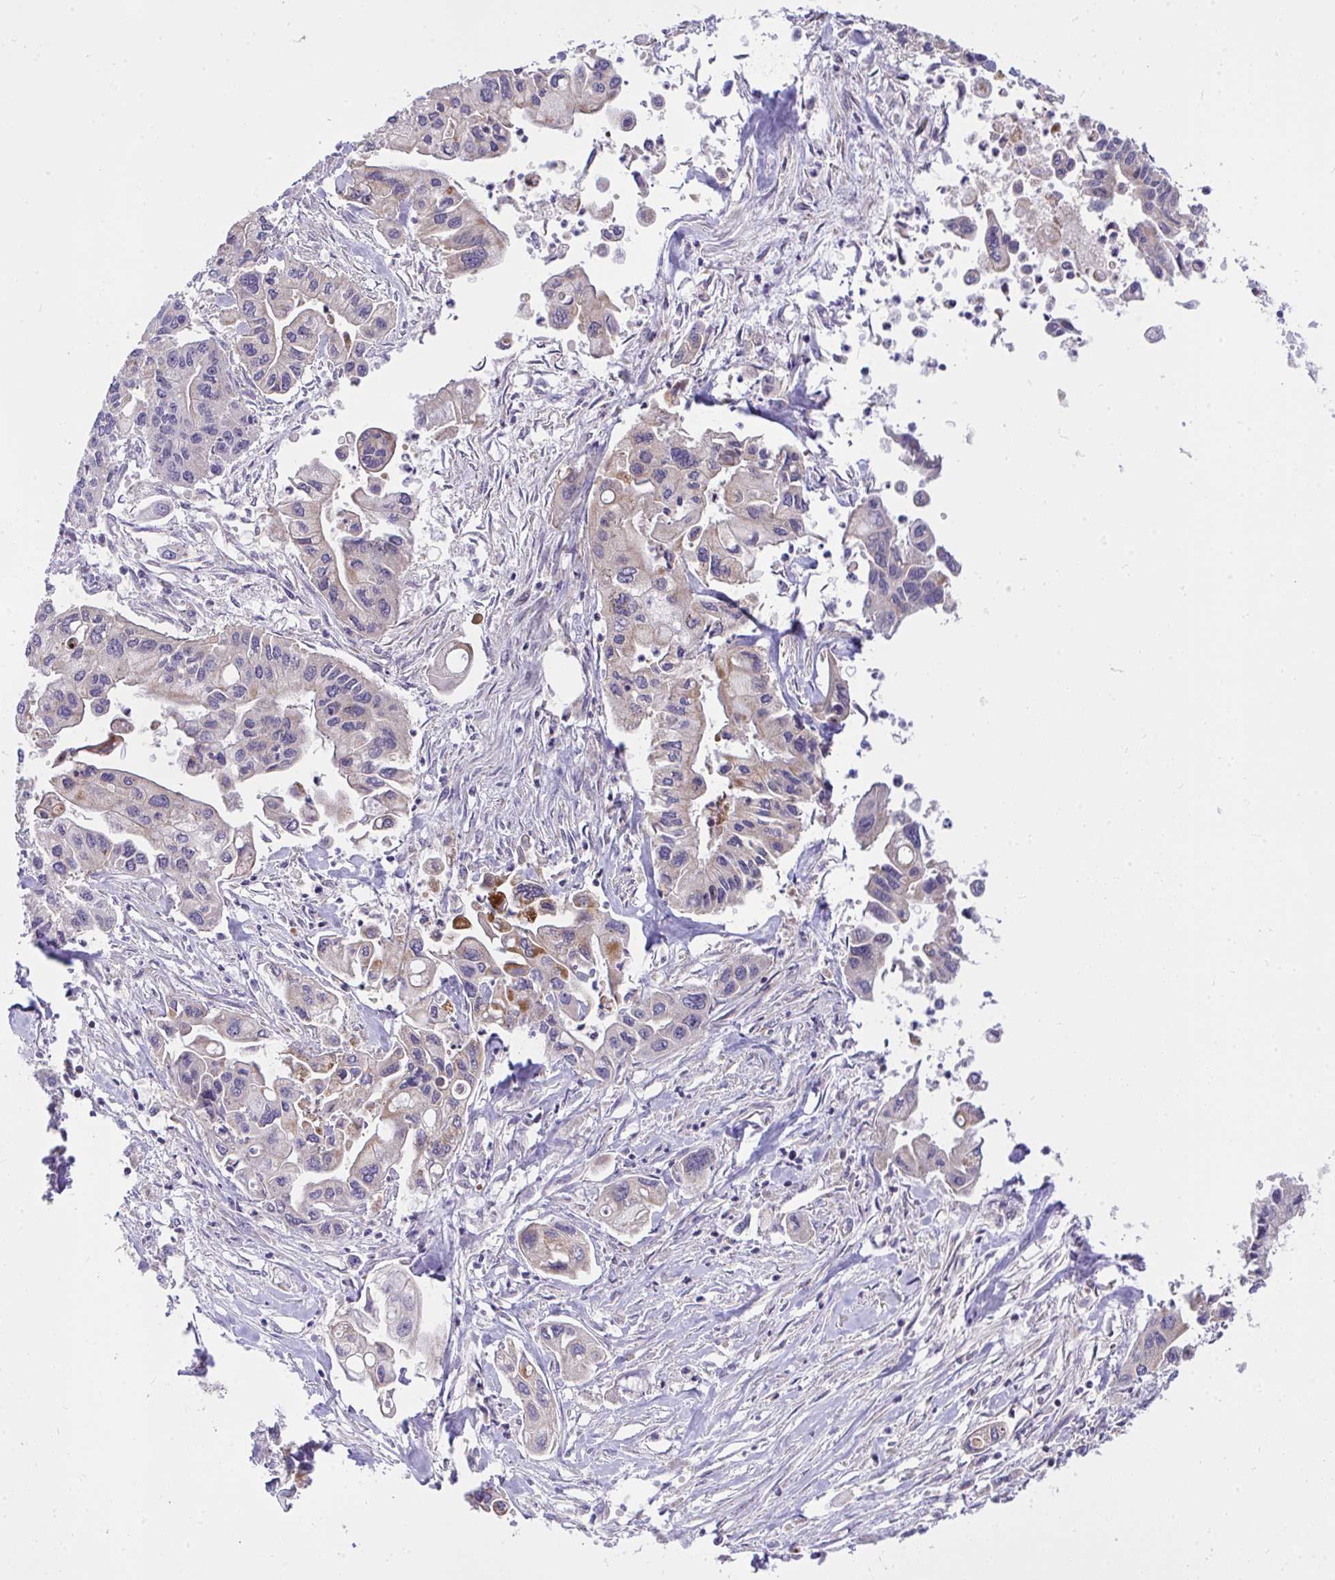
{"staining": {"intensity": "weak", "quantity": "<25%", "location": "cytoplasmic/membranous"}, "tissue": "pancreatic cancer", "cell_type": "Tumor cells", "image_type": "cancer", "snomed": [{"axis": "morphology", "description": "Adenocarcinoma, NOS"}, {"axis": "topography", "description": "Pancreas"}], "caption": "This is an immunohistochemistry (IHC) image of pancreatic adenocarcinoma. There is no staining in tumor cells.", "gene": "CEP63", "patient": {"sex": "male", "age": 62}}